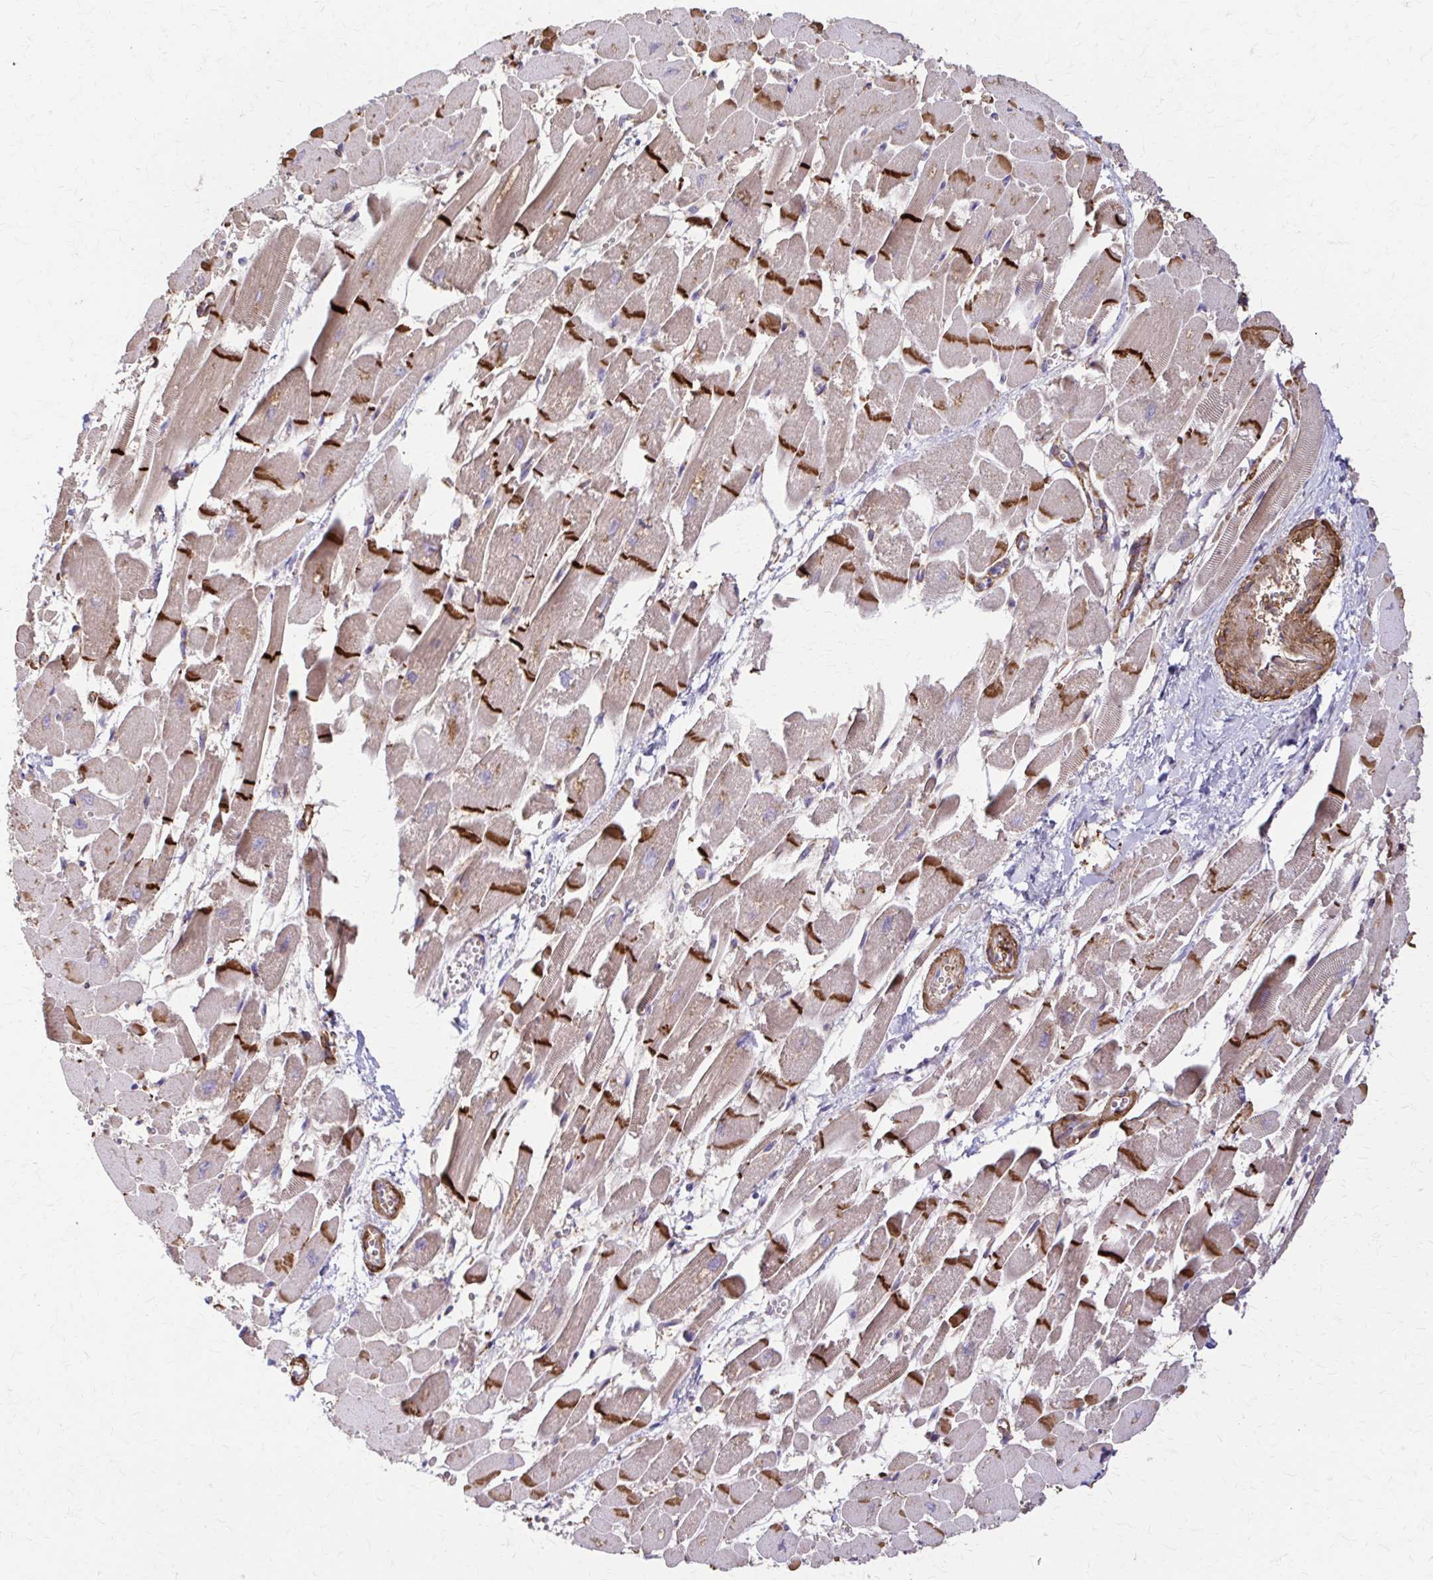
{"staining": {"intensity": "strong", "quantity": "25%-75%", "location": "cytoplasmic/membranous"}, "tissue": "heart muscle", "cell_type": "Cardiomyocytes", "image_type": "normal", "snomed": [{"axis": "morphology", "description": "Normal tissue, NOS"}, {"axis": "topography", "description": "Heart"}], "caption": "Heart muscle stained with DAB (3,3'-diaminobenzidine) IHC demonstrates high levels of strong cytoplasmic/membranous positivity in about 25%-75% of cardiomyocytes. Nuclei are stained in blue.", "gene": "DSP", "patient": {"sex": "female", "age": 52}}